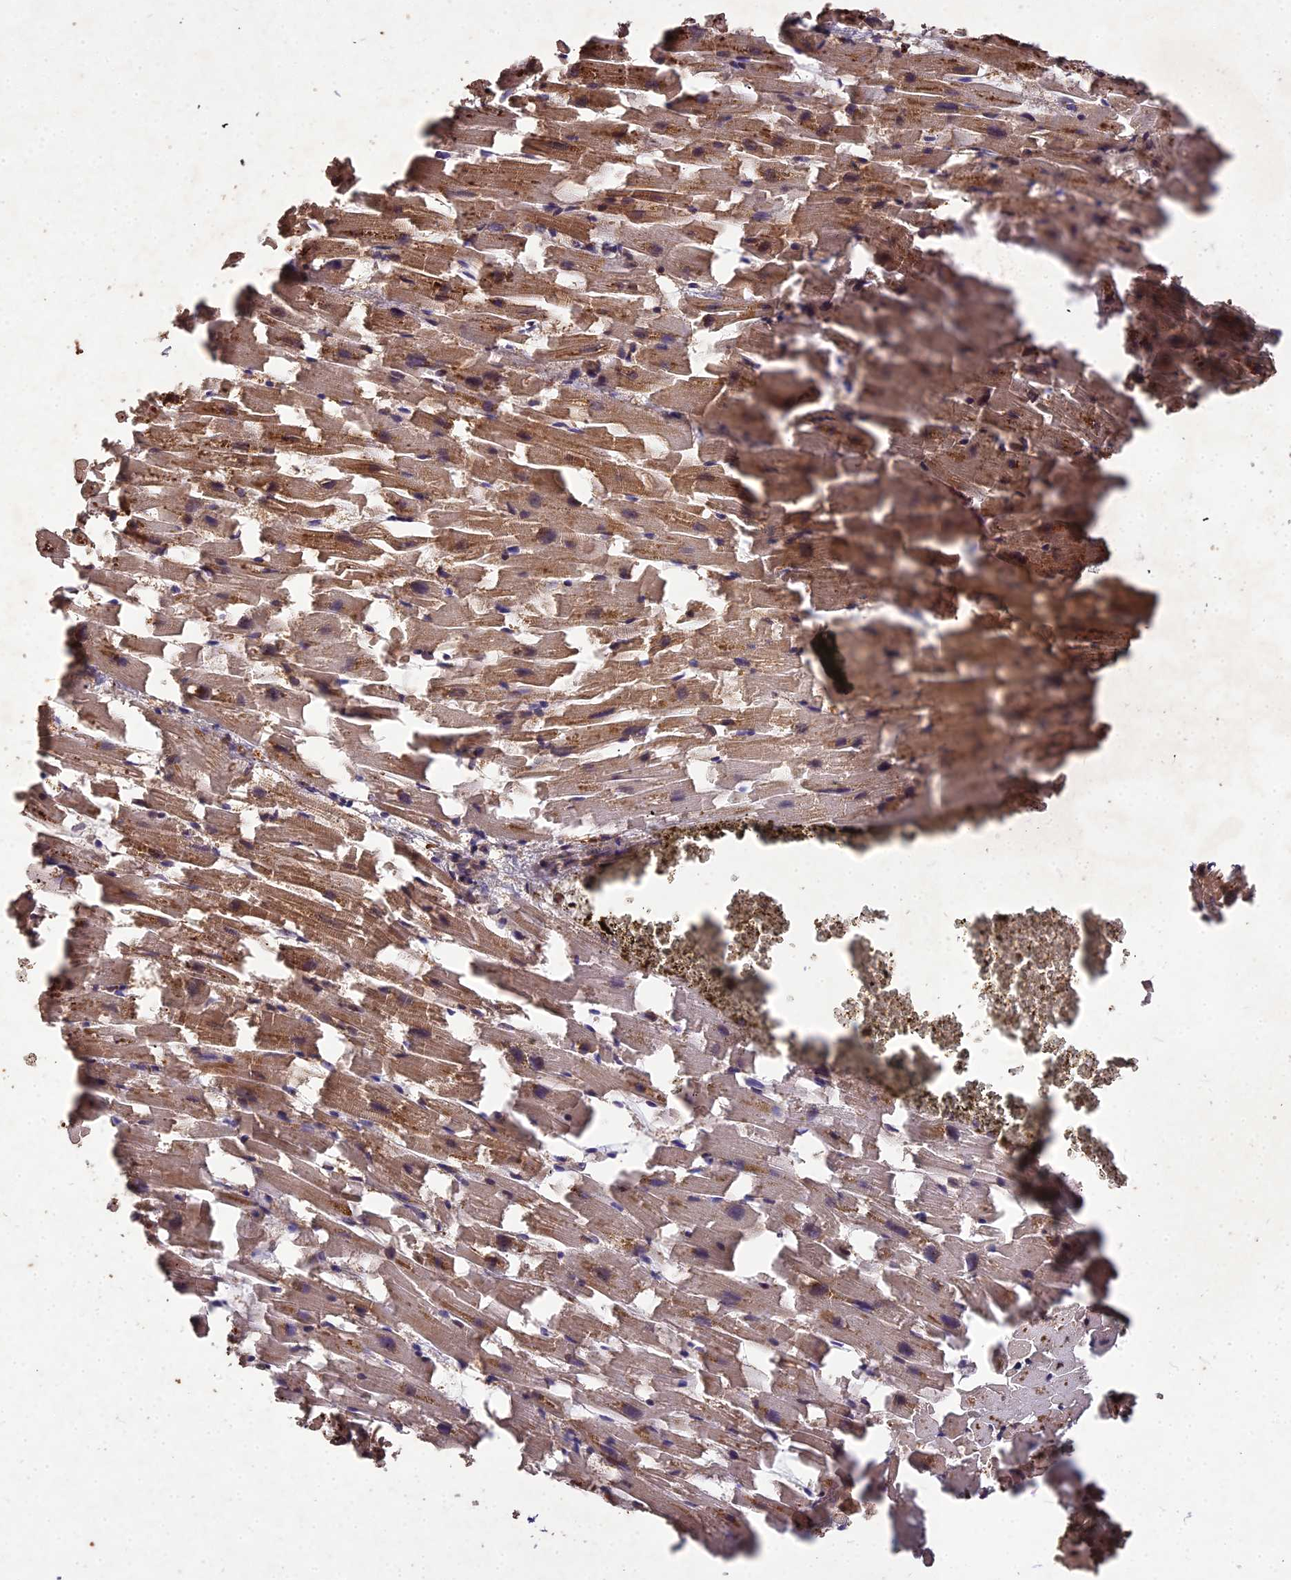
{"staining": {"intensity": "moderate", "quantity": ">75%", "location": "cytoplasmic/membranous"}, "tissue": "heart muscle", "cell_type": "Cardiomyocytes", "image_type": "normal", "snomed": [{"axis": "morphology", "description": "Normal tissue, NOS"}, {"axis": "topography", "description": "Heart"}], "caption": "Immunohistochemical staining of benign heart muscle exhibits >75% levels of moderate cytoplasmic/membranous protein expression in approximately >75% of cardiomyocytes. (Brightfield microscopy of DAB IHC at high magnification).", "gene": "SYMPK", "patient": {"sex": "female", "age": 64}}